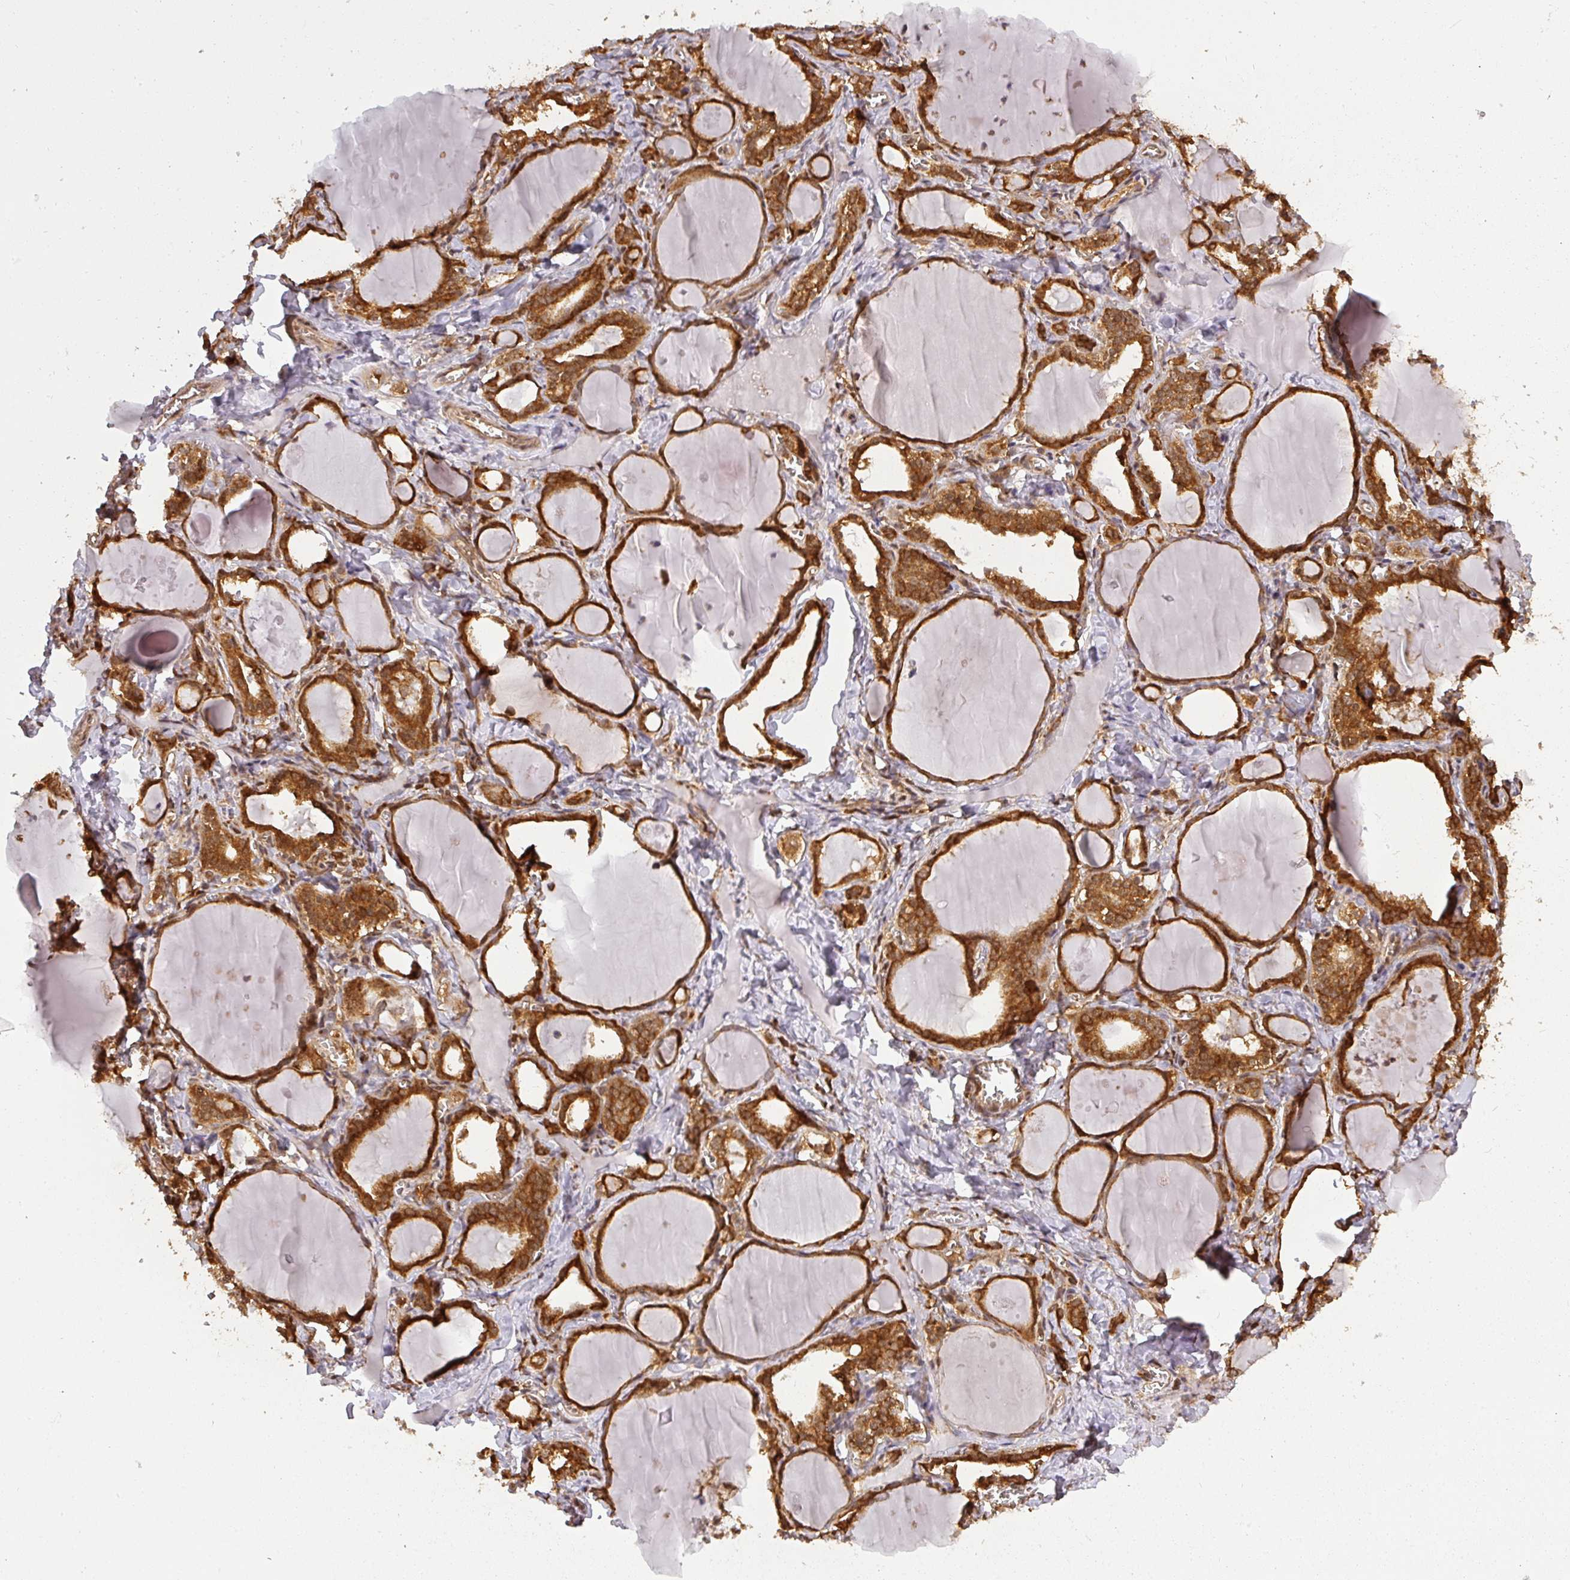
{"staining": {"intensity": "strong", "quantity": ">75%", "location": "cytoplasmic/membranous"}, "tissue": "thyroid gland", "cell_type": "Glandular cells", "image_type": "normal", "snomed": [{"axis": "morphology", "description": "Normal tissue, NOS"}, {"axis": "topography", "description": "Thyroid gland"}], "caption": "The photomicrograph displays staining of unremarkable thyroid gland, revealing strong cytoplasmic/membranous protein expression (brown color) within glandular cells. (DAB IHC with brightfield microscopy, high magnification).", "gene": "PPP6R3", "patient": {"sex": "female", "age": 42}}